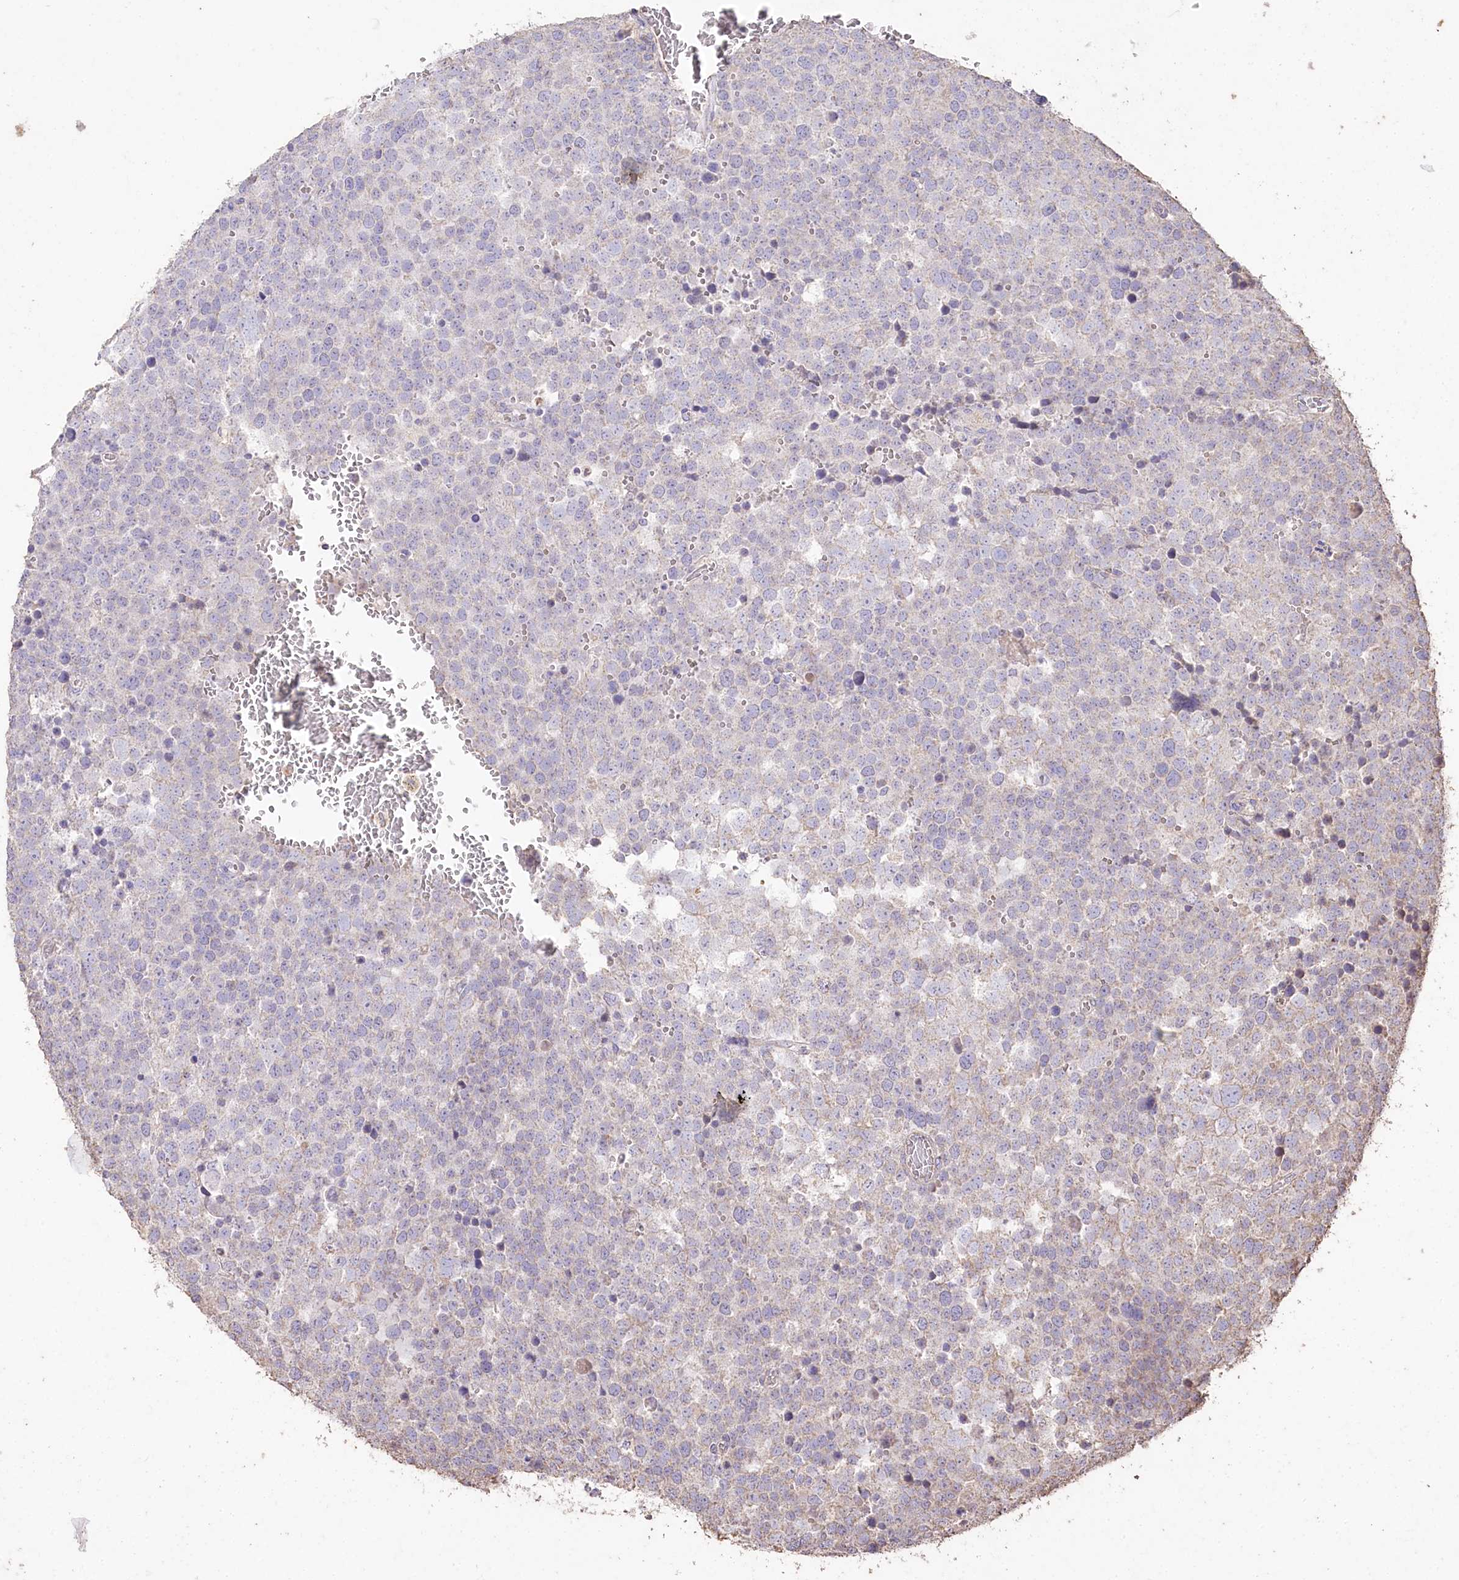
{"staining": {"intensity": "negative", "quantity": "none", "location": "none"}, "tissue": "testis cancer", "cell_type": "Tumor cells", "image_type": "cancer", "snomed": [{"axis": "morphology", "description": "Seminoma, NOS"}, {"axis": "topography", "description": "Testis"}], "caption": "Immunohistochemistry of human seminoma (testis) displays no expression in tumor cells.", "gene": "IREB2", "patient": {"sex": "male", "age": 71}}